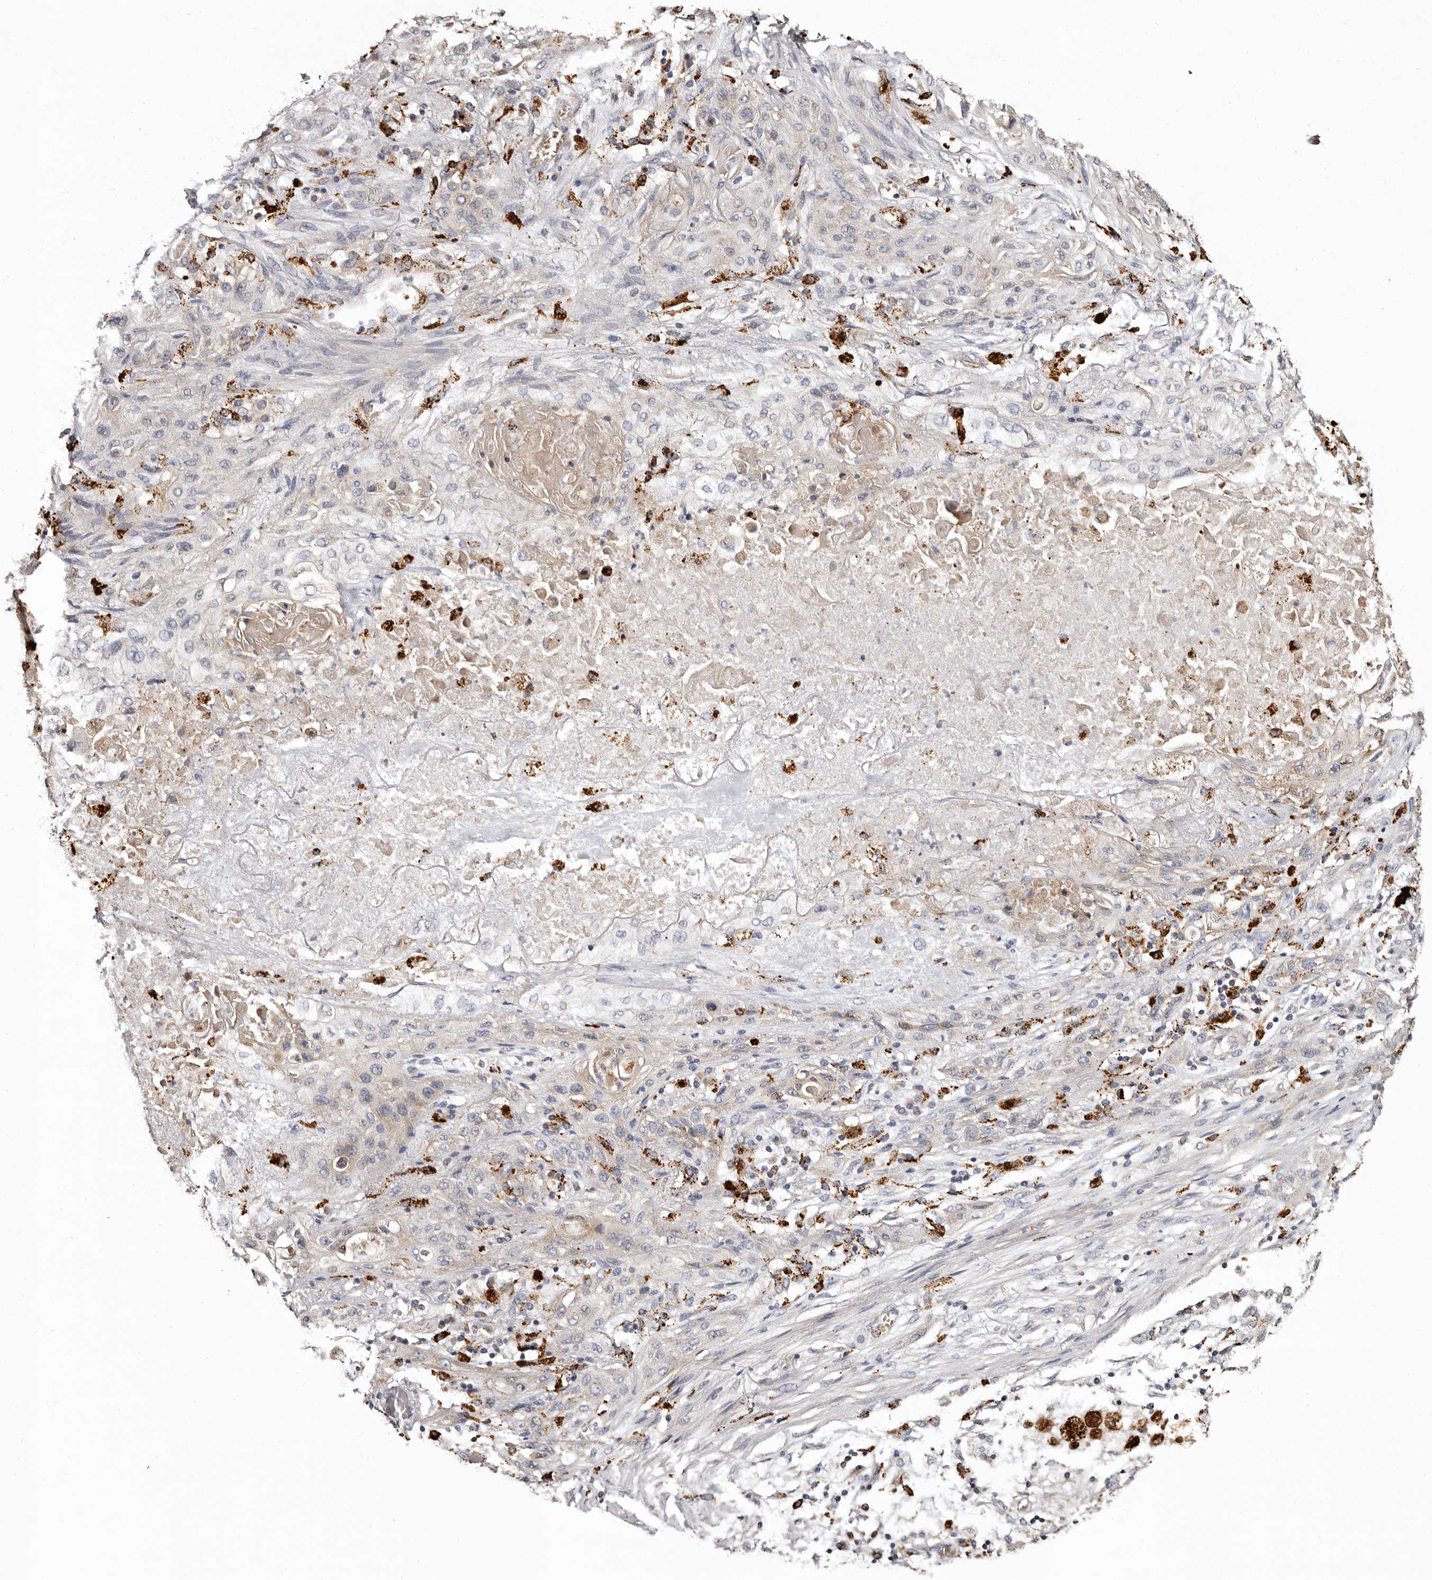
{"staining": {"intensity": "weak", "quantity": "<25%", "location": "cytoplasmic/membranous"}, "tissue": "lung cancer", "cell_type": "Tumor cells", "image_type": "cancer", "snomed": [{"axis": "morphology", "description": "Squamous cell carcinoma, NOS"}, {"axis": "topography", "description": "Lung"}], "caption": "Immunohistochemical staining of human lung cancer (squamous cell carcinoma) displays no significant expression in tumor cells.", "gene": "MECR", "patient": {"sex": "female", "age": 47}}